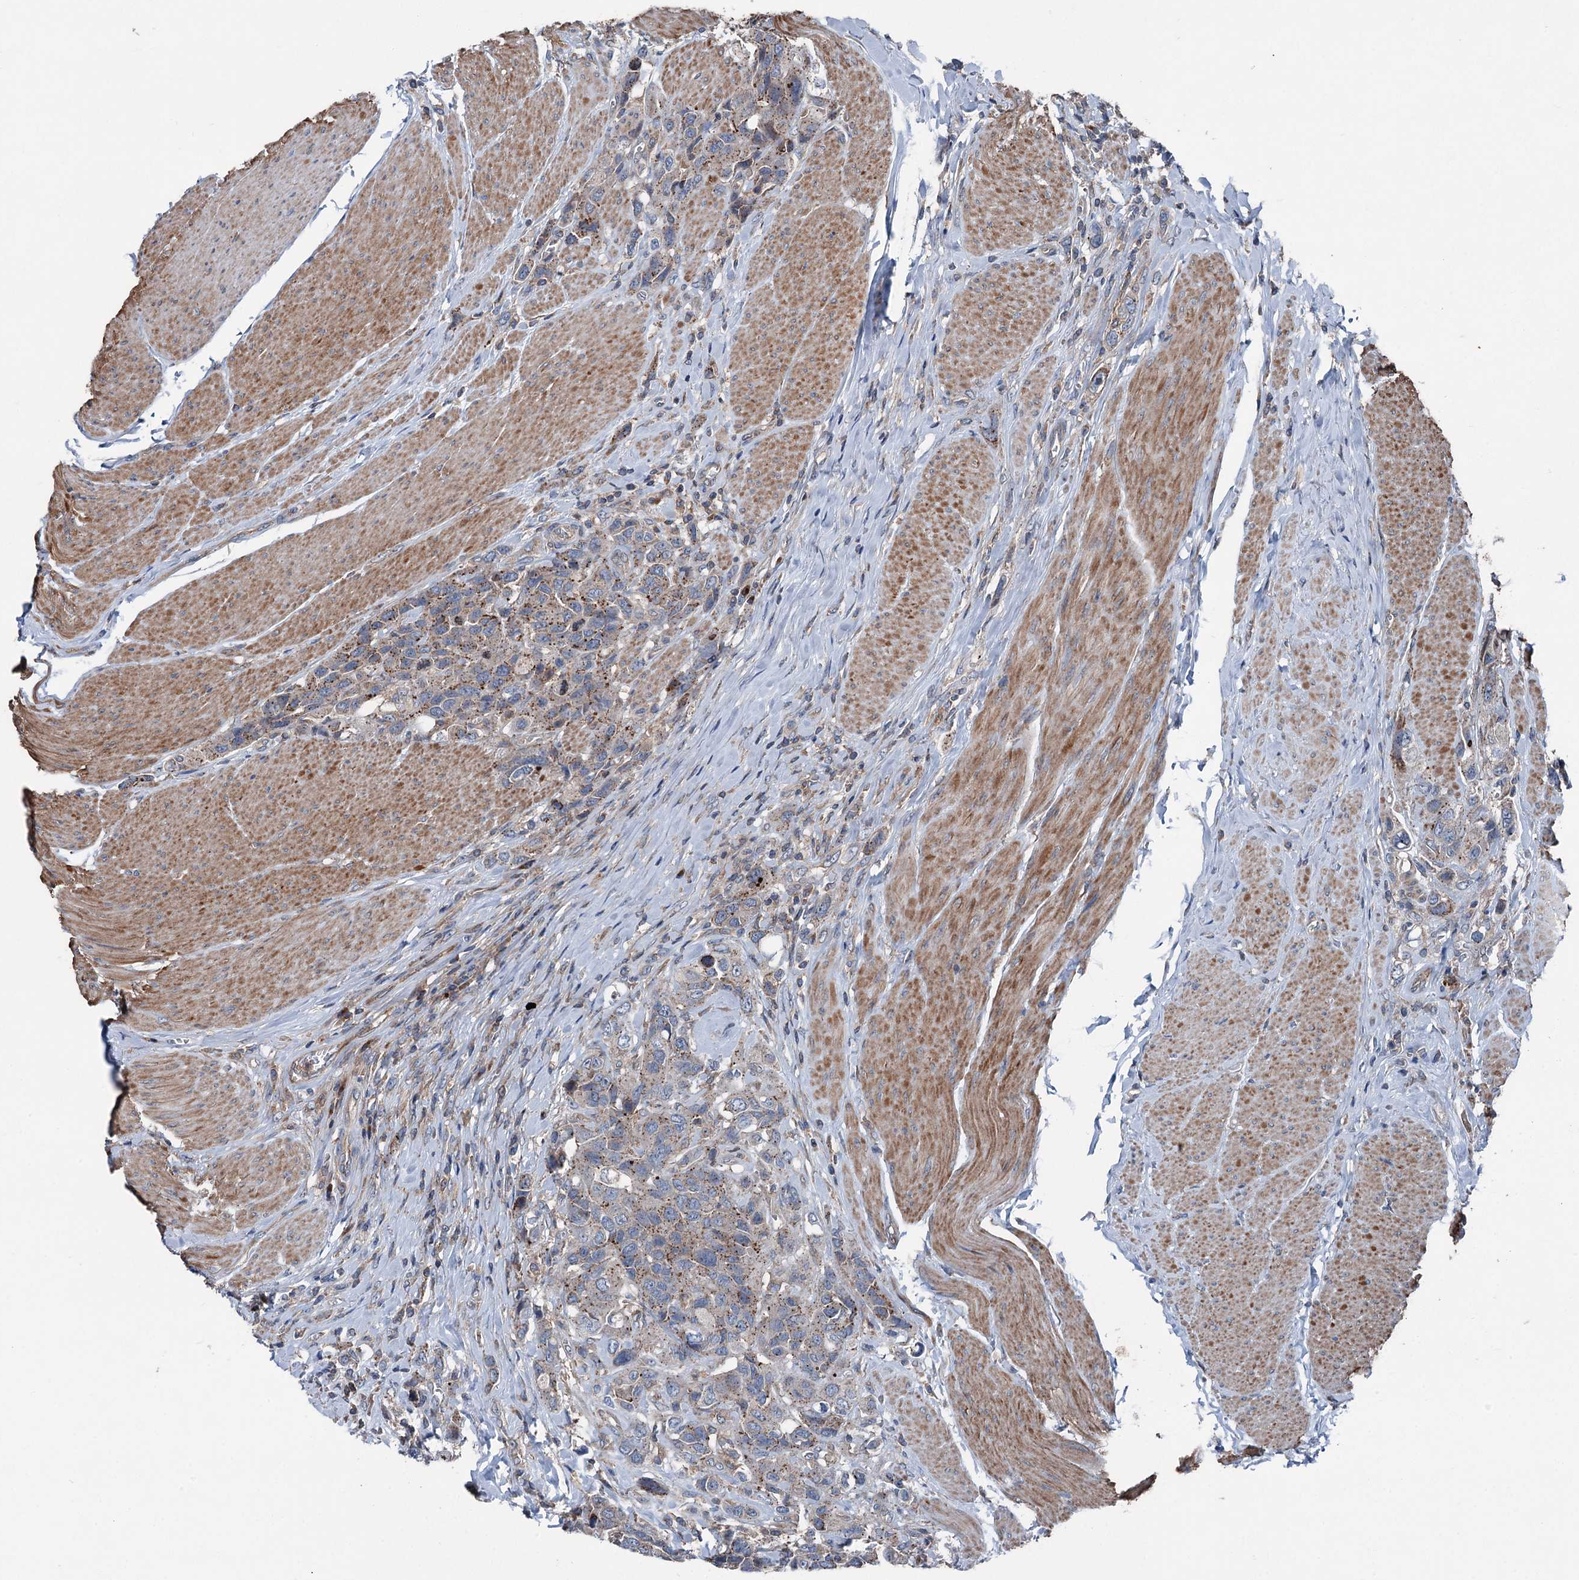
{"staining": {"intensity": "moderate", "quantity": "25%-75%", "location": "cytoplasmic/membranous"}, "tissue": "urothelial cancer", "cell_type": "Tumor cells", "image_type": "cancer", "snomed": [{"axis": "morphology", "description": "Urothelial carcinoma, High grade"}, {"axis": "topography", "description": "Urinary bladder"}], "caption": "IHC photomicrograph of human urothelial cancer stained for a protein (brown), which exhibits medium levels of moderate cytoplasmic/membranous expression in about 25%-75% of tumor cells.", "gene": "RUFY1", "patient": {"sex": "male", "age": 50}}